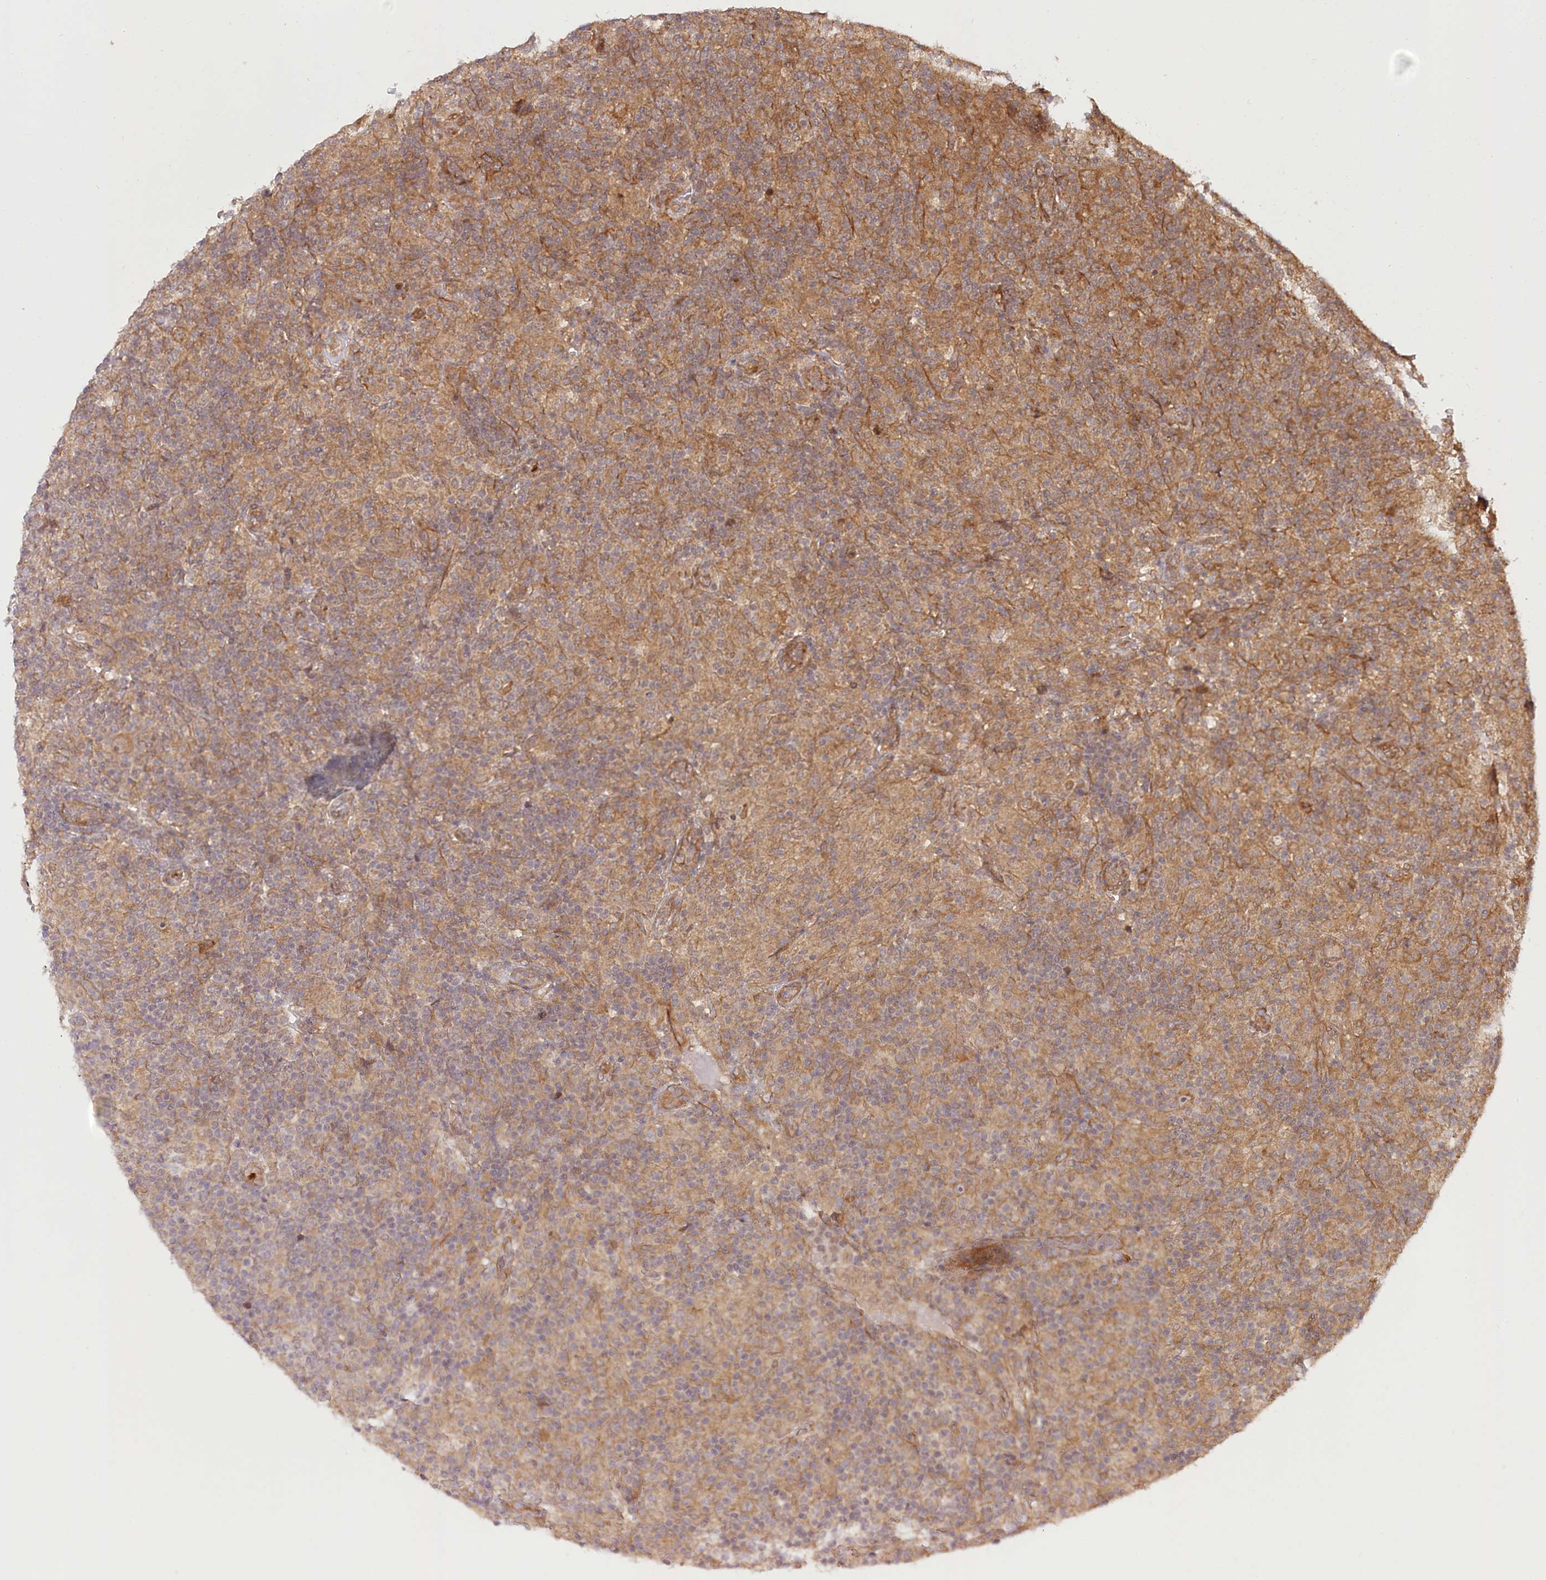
{"staining": {"intensity": "weak", "quantity": ">75%", "location": "cytoplasmic/membranous"}, "tissue": "lymphoma", "cell_type": "Tumor cells", "image_type": "cancer", "snomed": [{"axis": "morphology", "description": "Hodgkin's disease, NOS"}, {"axis": "topography", "description": "Lymph node"}], "caption": "Hodgkin's disease was stained to show a protein in brown. There is low levels of weak cytoplasmic/membranous expression in approximately >75% of tumor cells. The staining was performed using DAB, with brown indicating positive protein expression. Nuclei are stained blue with hematoxylin.", "gene": "CEP70", "patient": {"sex": "male", "age": 70}}